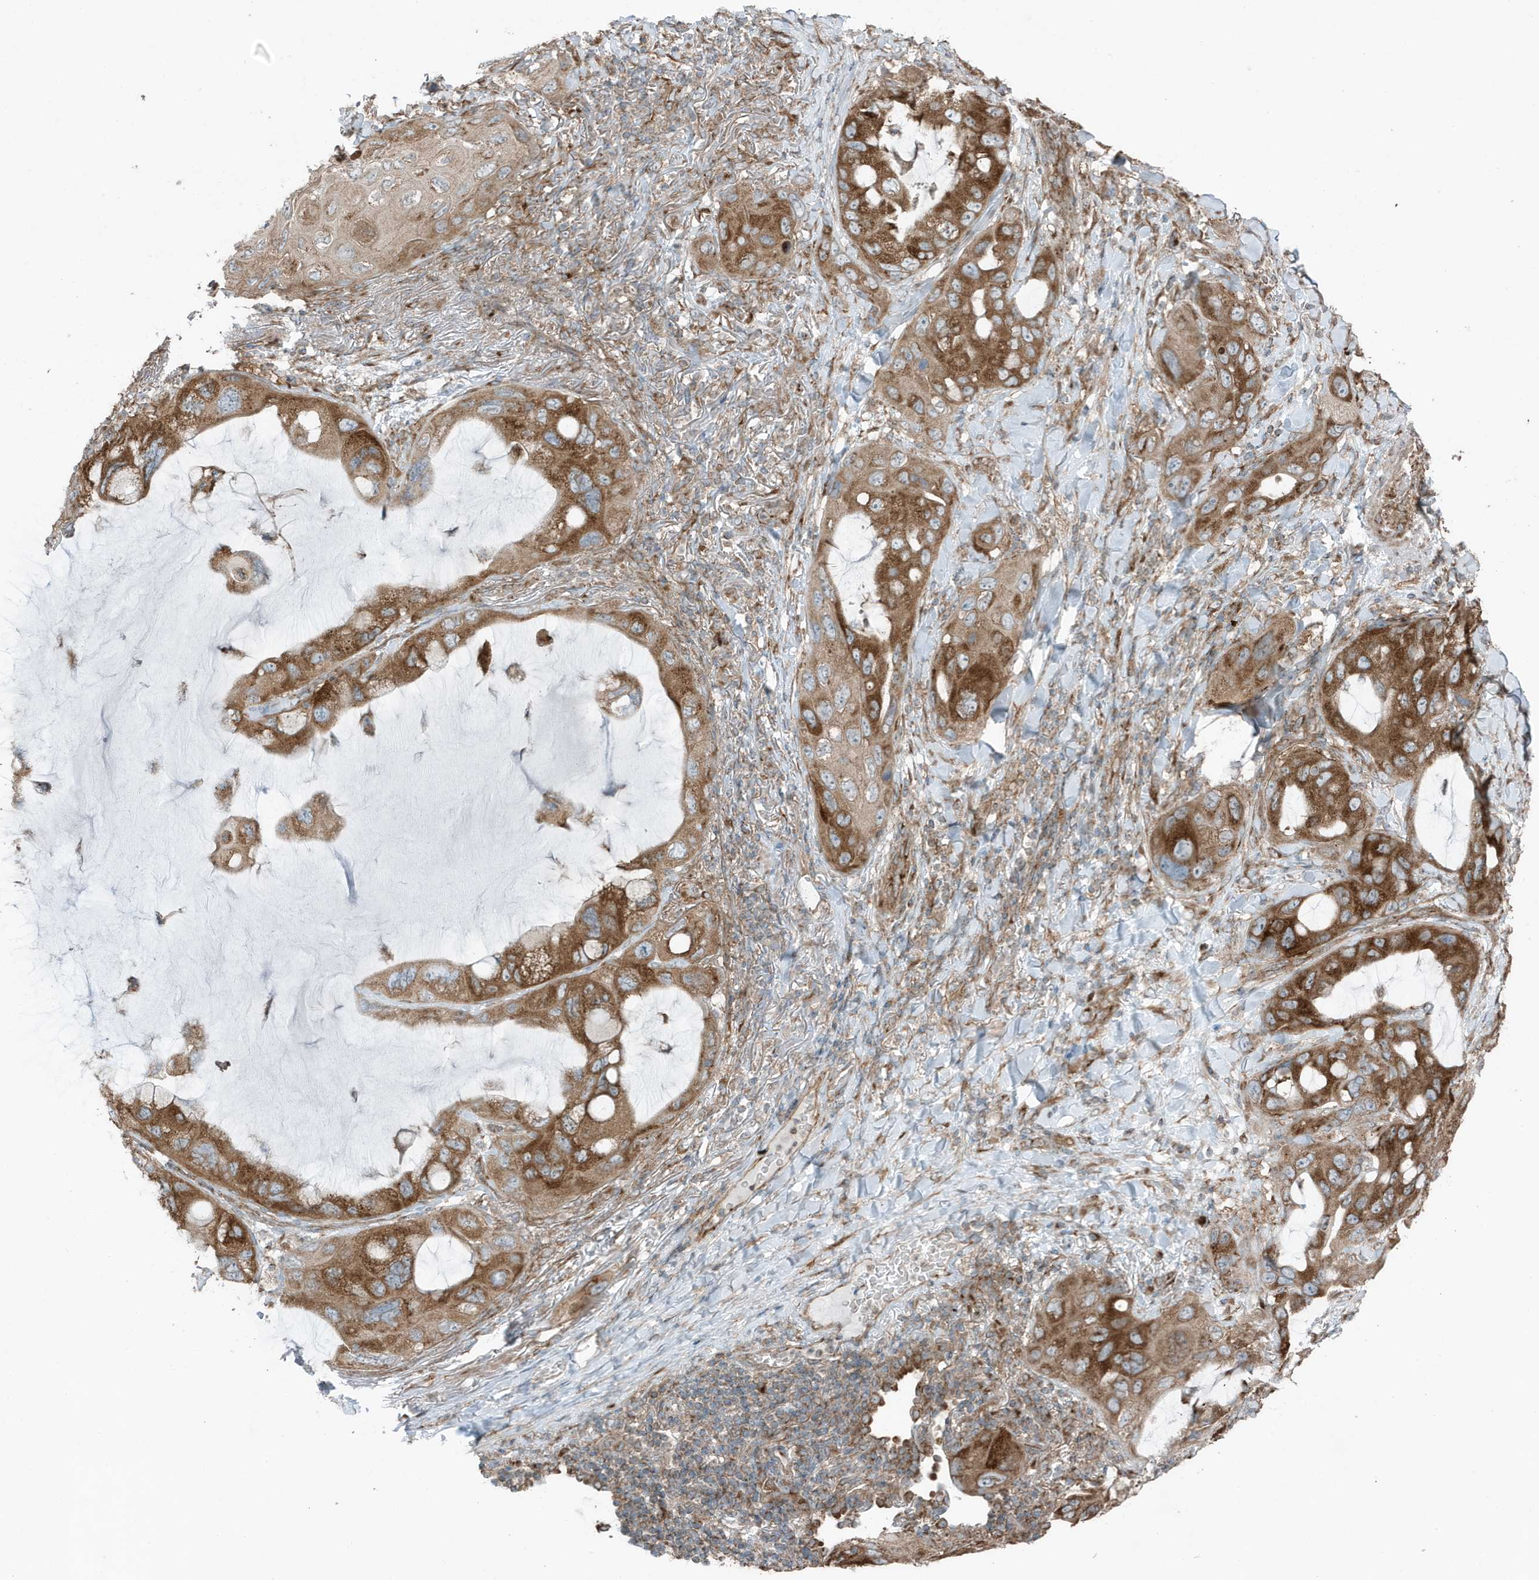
{"staining": {"intensity": "moderate", "quantity": ">75%", "location": "cytoplasmic/membranous"}, "tissue": "lung cancer", "cell_type": "Tumor cells", "image_type": "cancer", "snomed": [{"axis": "morphology", "description": "Squamous cell carcinoma, NOS"}, {"axis": "topography", "description": "Lung"}], "caption": "Moderate cytoplasmic/membranous protein expression is seen in approximately >75% of tumor cells in lung cancer. (brown staining indicates protein expression, while blue staining denotes nuclei).", "gene": "GOLGA4", "patient": {"sex": "female", "age": 73}}